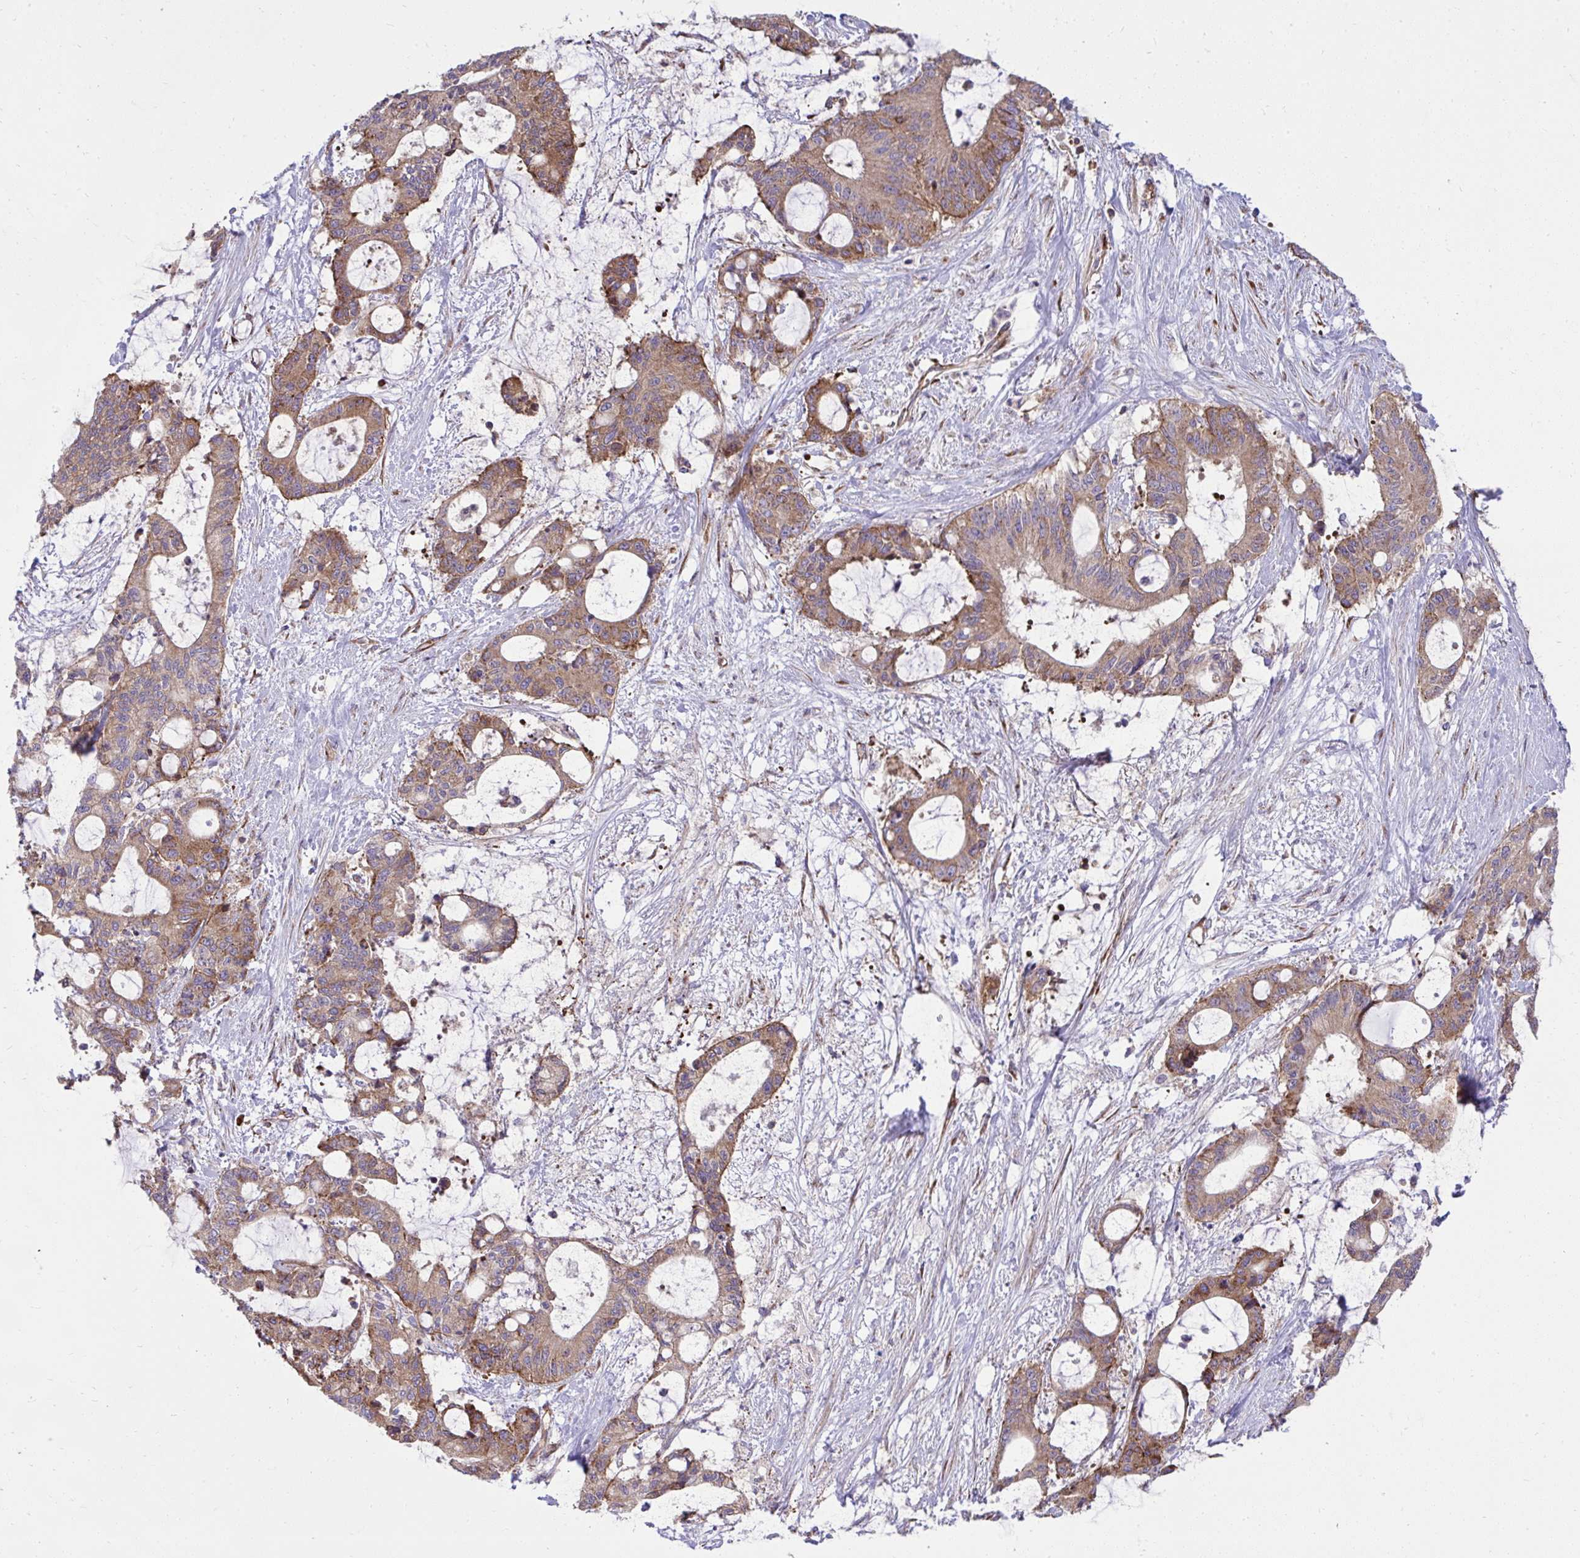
{"staining": {"intensity": "moderate", "quantity": ">75%", "location": "cytoplasmic/membranous"}, "tissue": "liver cancer", "cell_type": "Tumor cells", "image_type": "cancer", "snomed": [{"axis": "morphology", "description": "Normal tissue, NOS"}, {"axis": "morphology", "description": "Cholangiocarcinoma"}, {"axis": "topography", "description": "Liver"}, {"axis": "topography", "description": "Peripheral nerve tissue"}], "caption": "Immunohistochemical staining of liver cancer demonstrates medium levels of moderate cytoplasmic/membranous expression in approximately >75% of tumor cells.", "gene": "NMNAT3", "patient": {"sex": "female", "age": 73}}